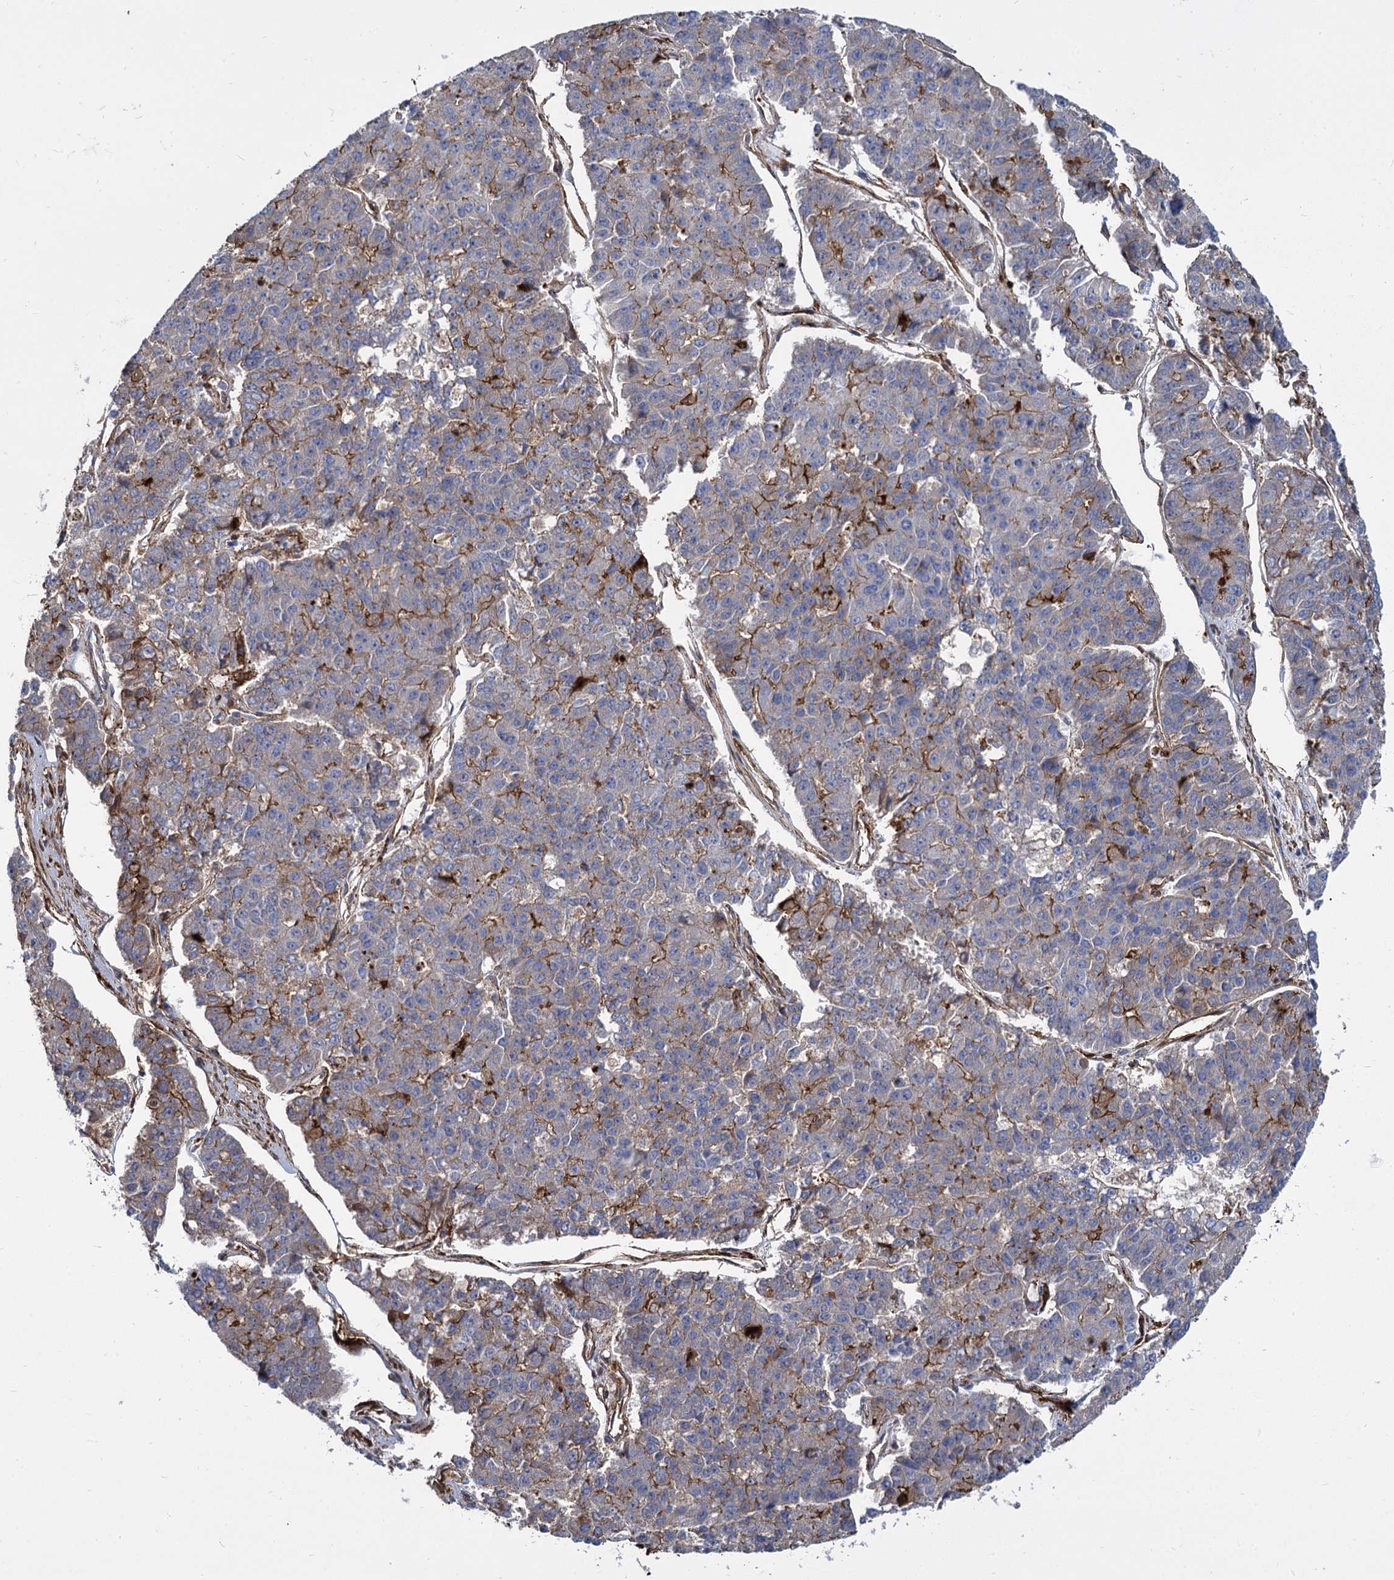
{"staining": {"intensity": "negative", "quantity": "none", "location": "none"}, "tissue": "pancreatic cancer", "cell_type": "Tumor cells", "image_type": "cancer", "snomed": [{"axis": "morphology", "description": "Adenocarcinoma, NOS"}, {"axis": "topography", "description": "Pancreas"}], "caption": "DAB (3,3'-diaminobenzidine) immunohistochemical staining of human pancreatic cancer shows no significant expression in tumor cells. Nuclei are stained in blue.", "gene": "TRIM77", "patient": {"sex": "male", "age": 50}}